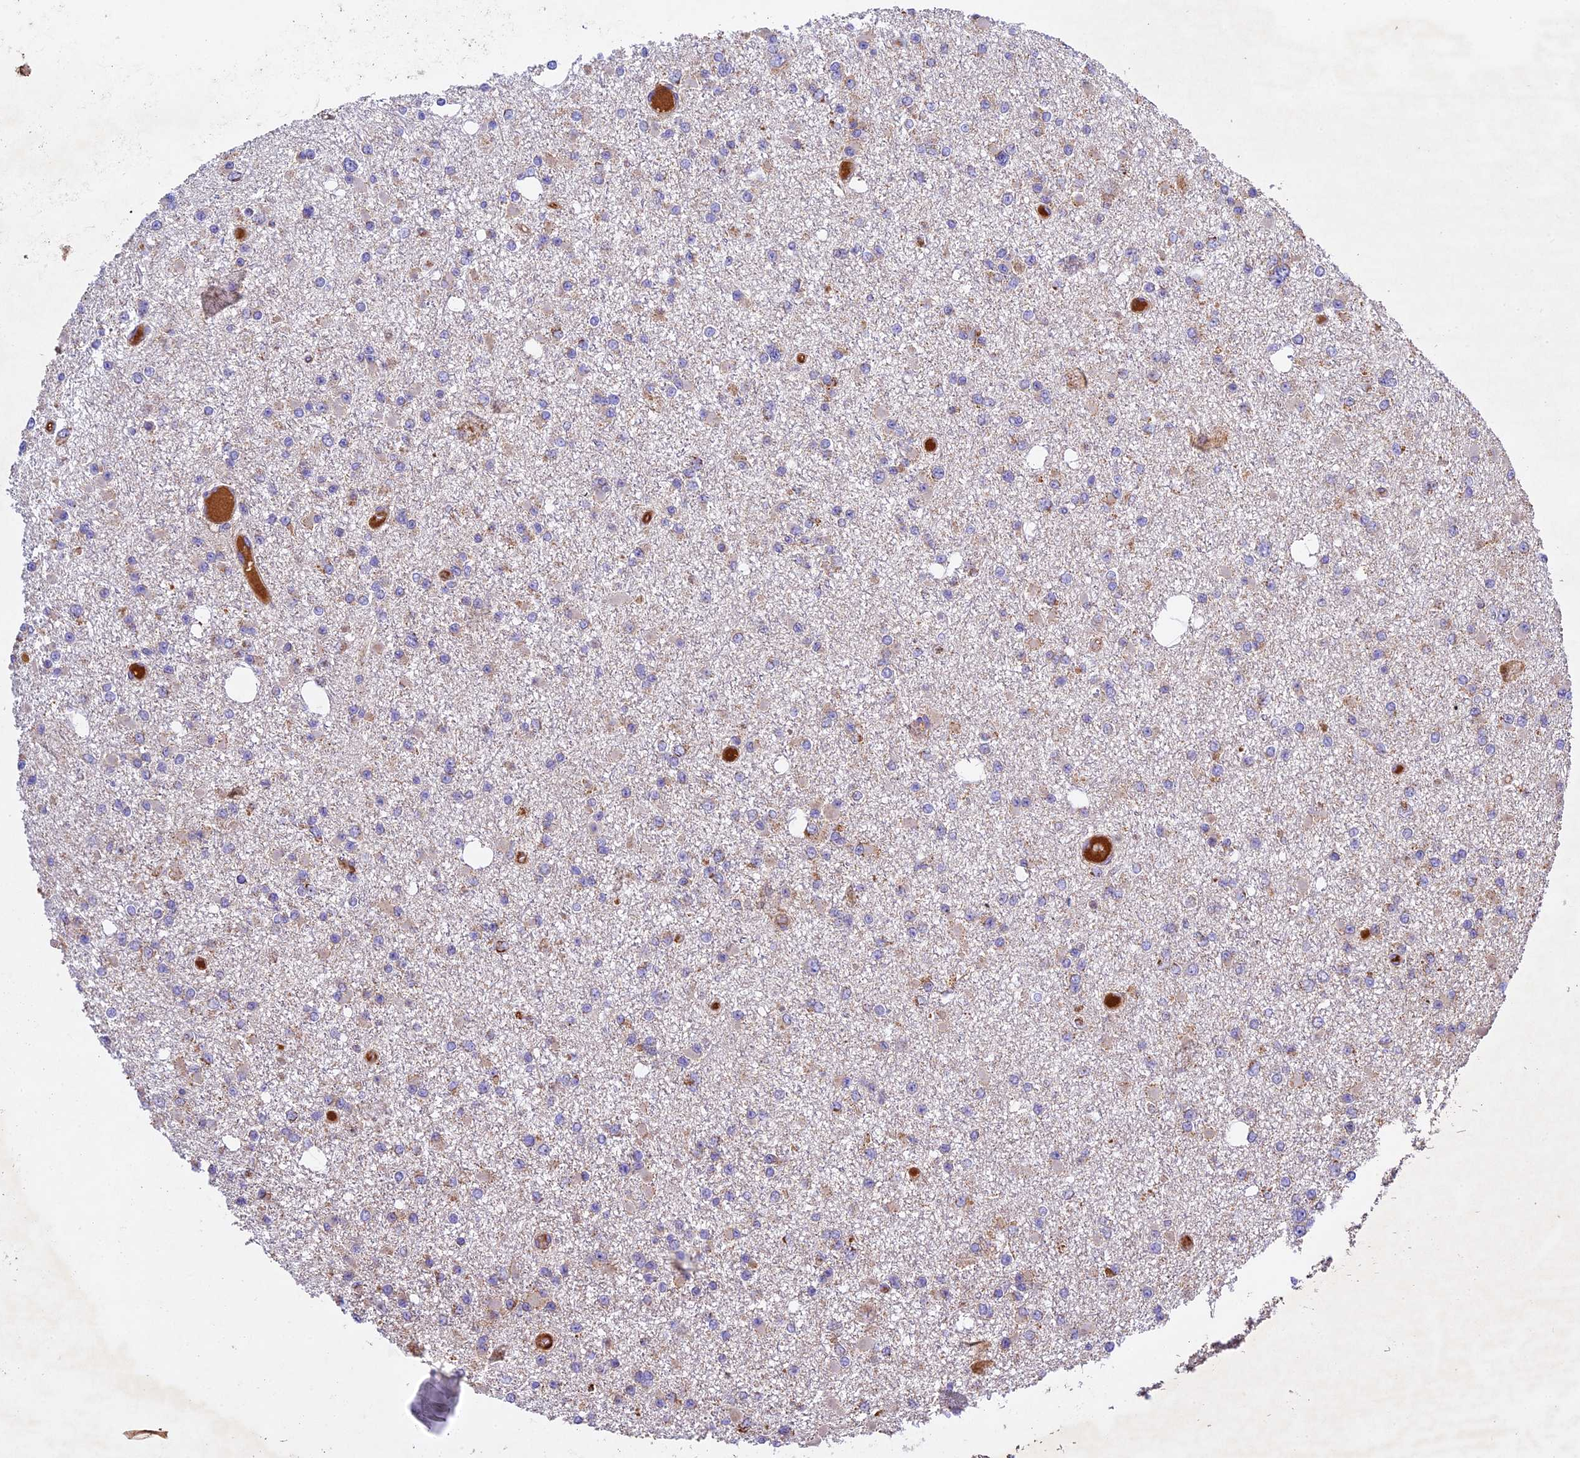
{"staining": {"intensity": "negative", "quantity": "none", "location": "none"}, "tissue": "glioma", "cell_type": "Tumor cells", "image_type": "cancer", "snomed": [{"axis": "morphology", "description": "Glioma, malignant, Low grade"}, {"axis": "topography", "description": "Brain"}], "caption": "The photomicrograph displays no staining of tumor cells in glioma.", "gene": "OCEL1", "patient": {"sex": "female", "age": 22}}